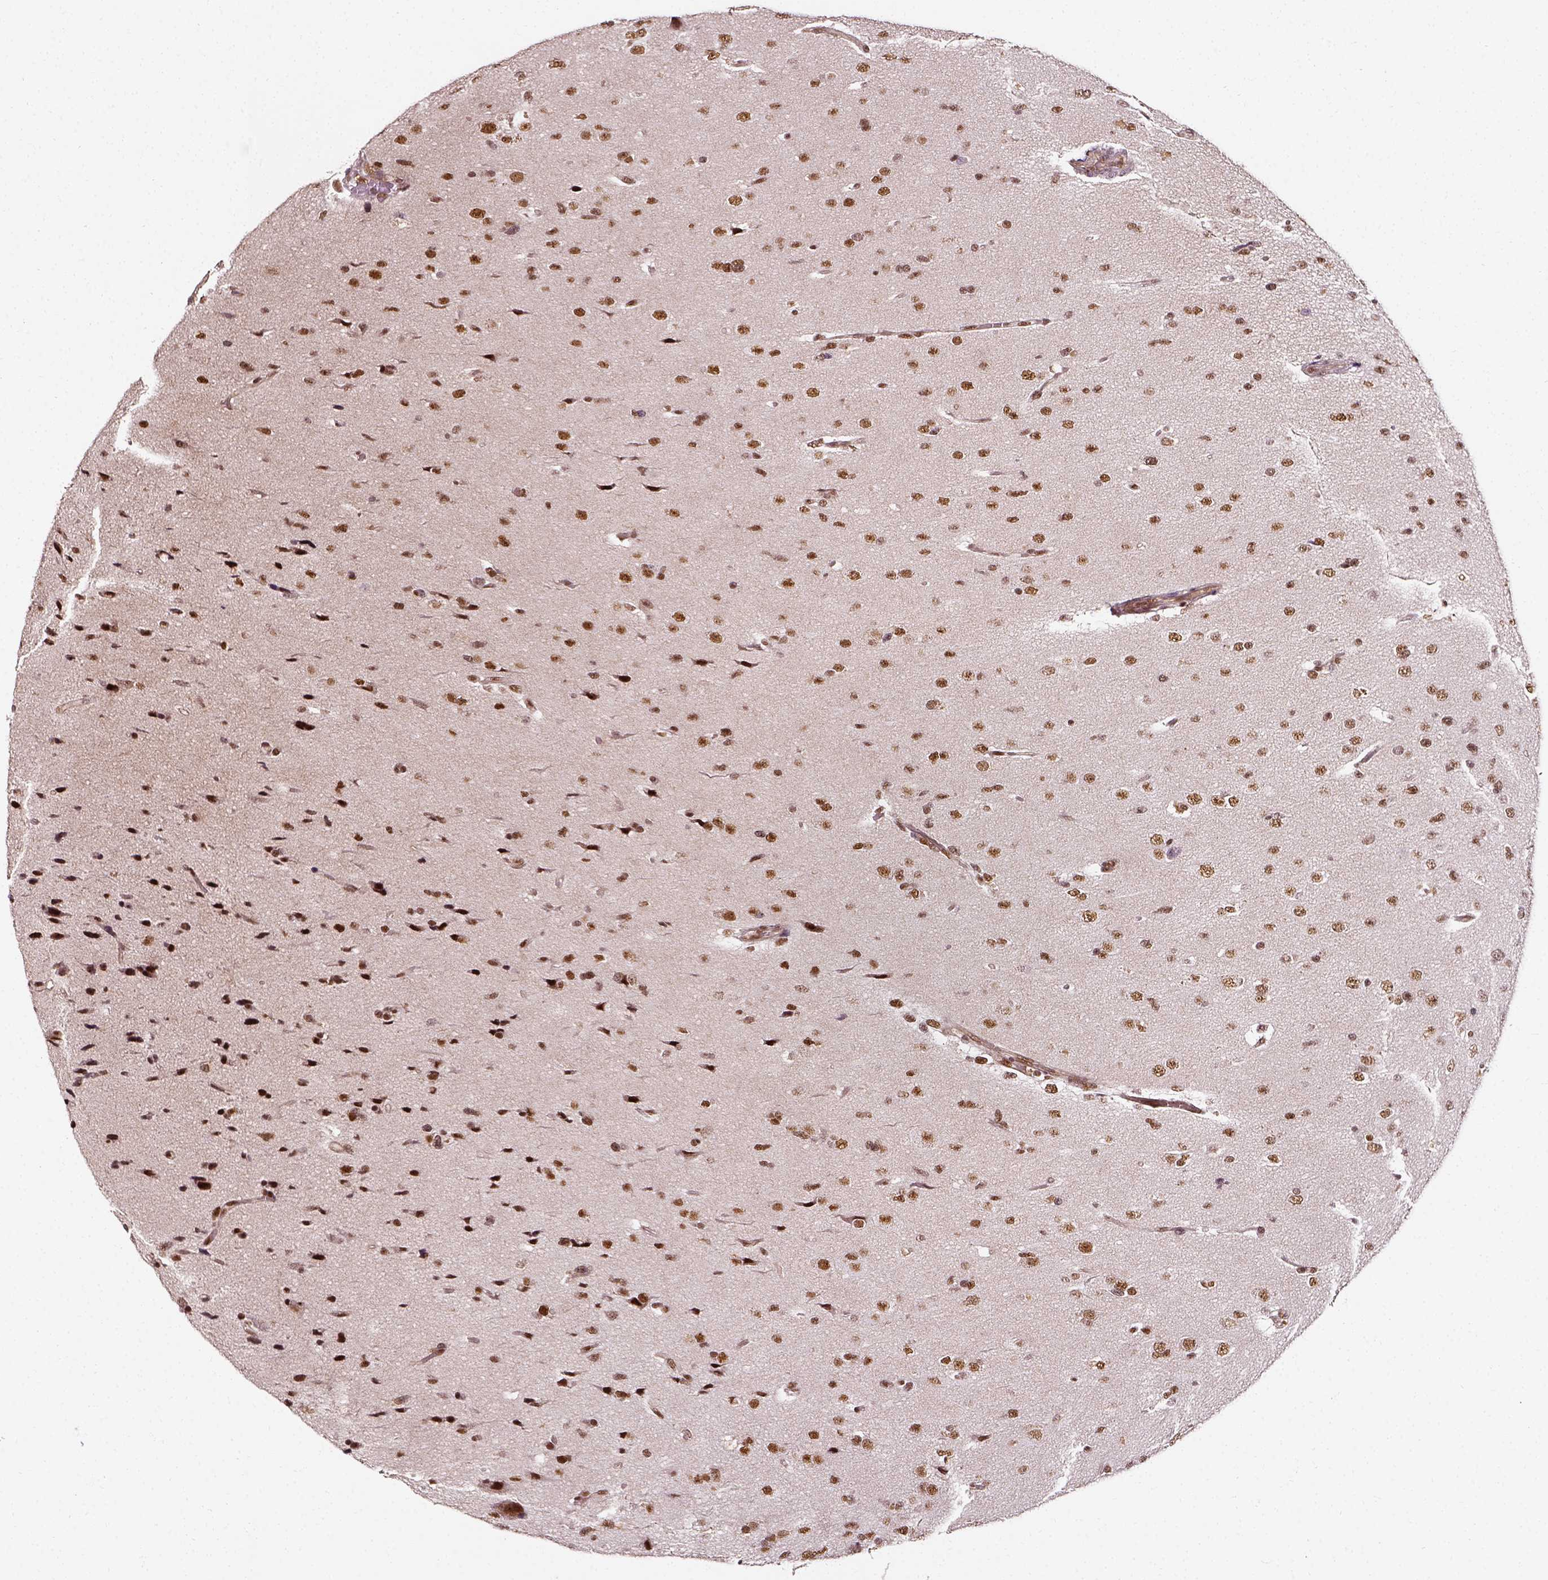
{"staining": {"intensity": "moderate", "quantity": ">75%", "location": "nuclear"}, "tissue": "glioma", "cell_type": "Tumor cells", "image_type": "cancer", "snomed": [{"axis": "morphology", "description": "Glioma, malignant, Low grade"}, {"axis": "topography", "description": "Brain"}], "caption": "Tumor cells reveal medium levels of moderate nuclear positivity in approximately >75% of cells in malignant glioma (low-grade).", "gene": "NACC1", "patient": {"sex": "female", "age": 55}}